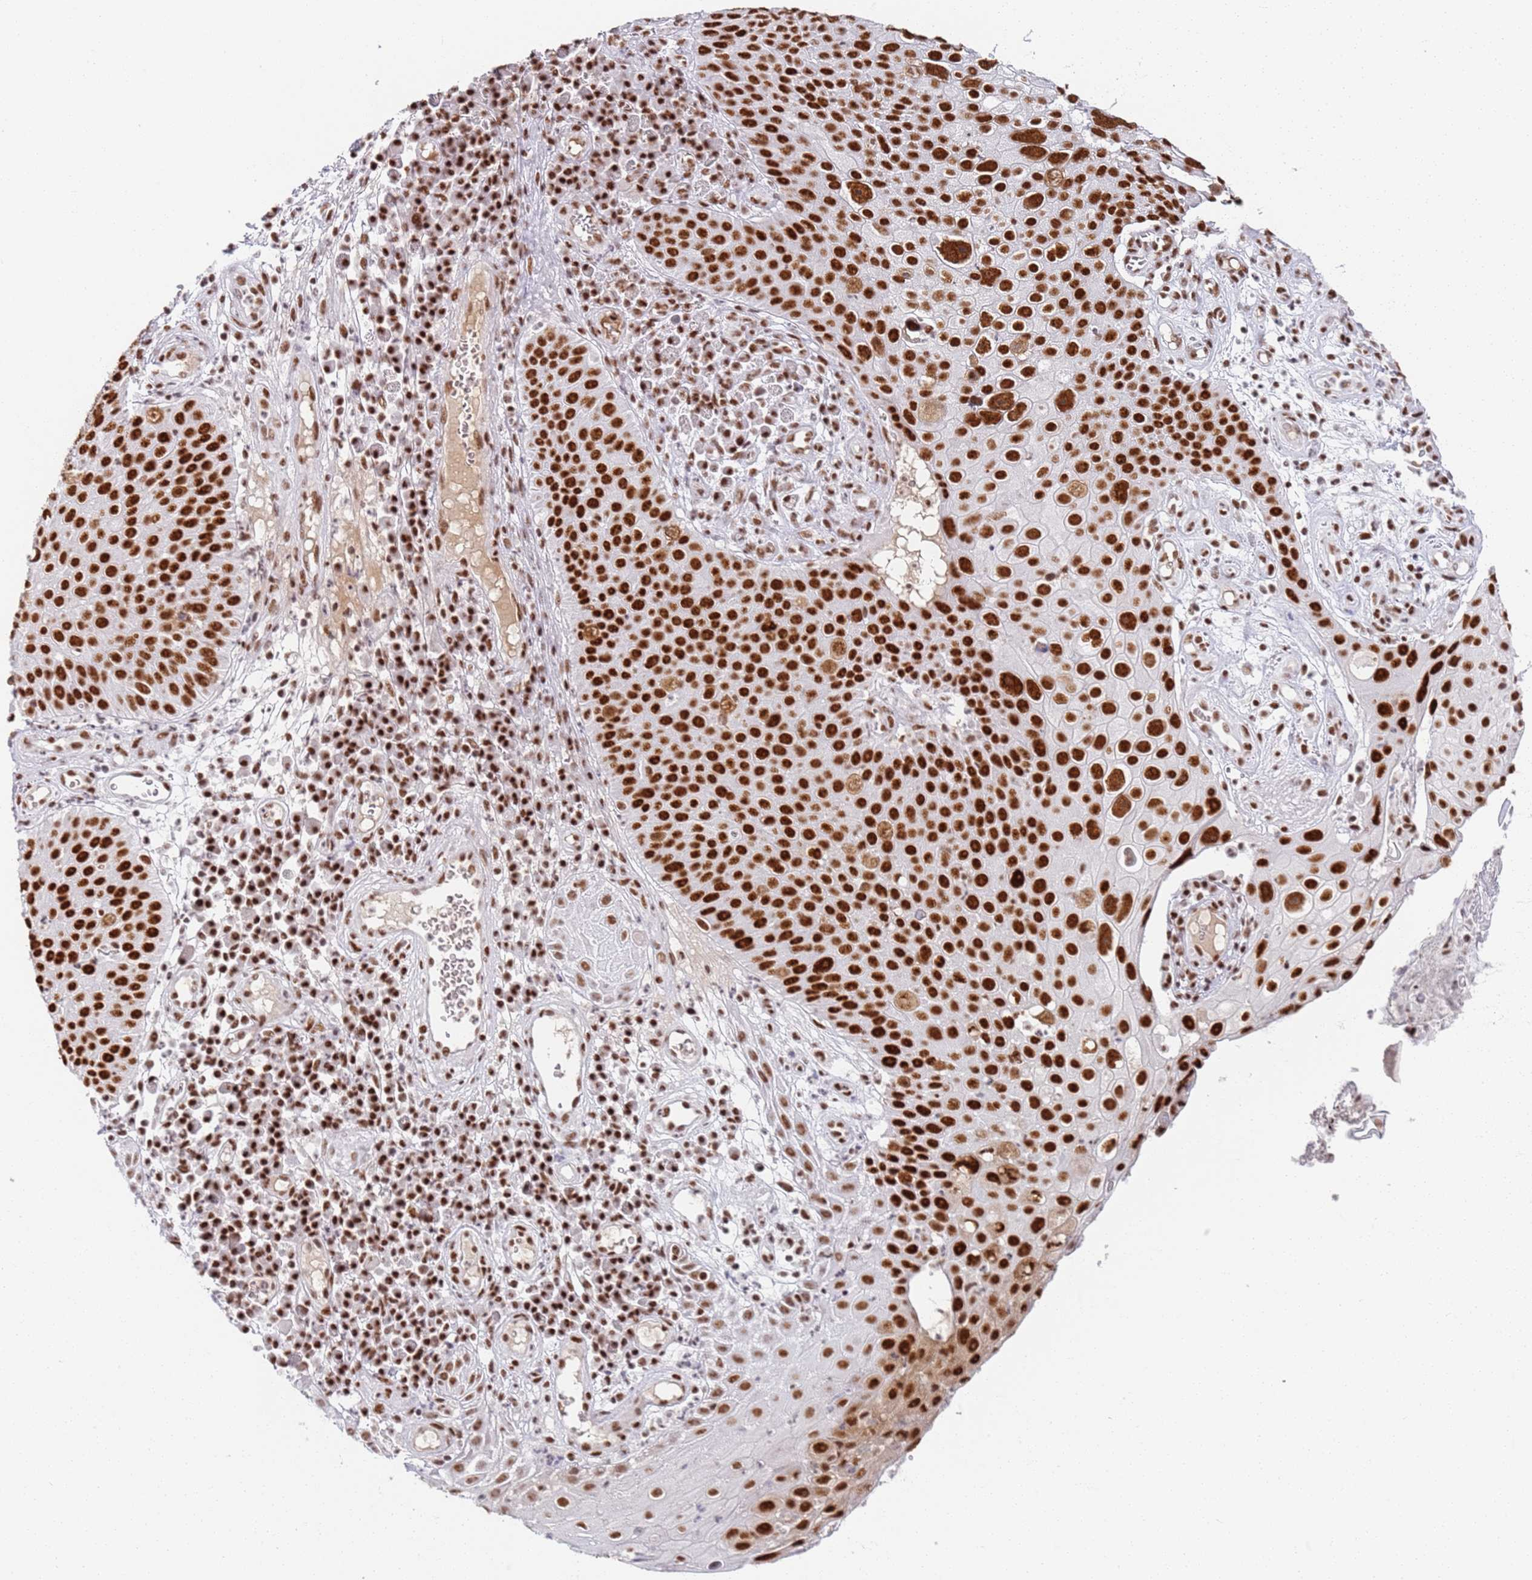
{"staining": {"intensity": "strong", "quantity": ">75%", "location": "nuclear"}, "tissue": "skin cancer", "cell_type": "Tumor cells", "image_type": "cancer", "snomed": [{"axis": "morphology", "description": "Squamous cell carcinoma, NOS"}, {"axis": "topography", "description": "Skin"}], "caption": "Tumor cells show high levels of strong nuclear expression in approximately >75% of cells in human squamous cell carcinoma (skin). The staining was performed using DAB, with brown indicating positive protein expression. Nuclei are stained blue with hematoxylin.", "gene": "AKAP8L", "patient": {"sex": "male", "age": 71}}